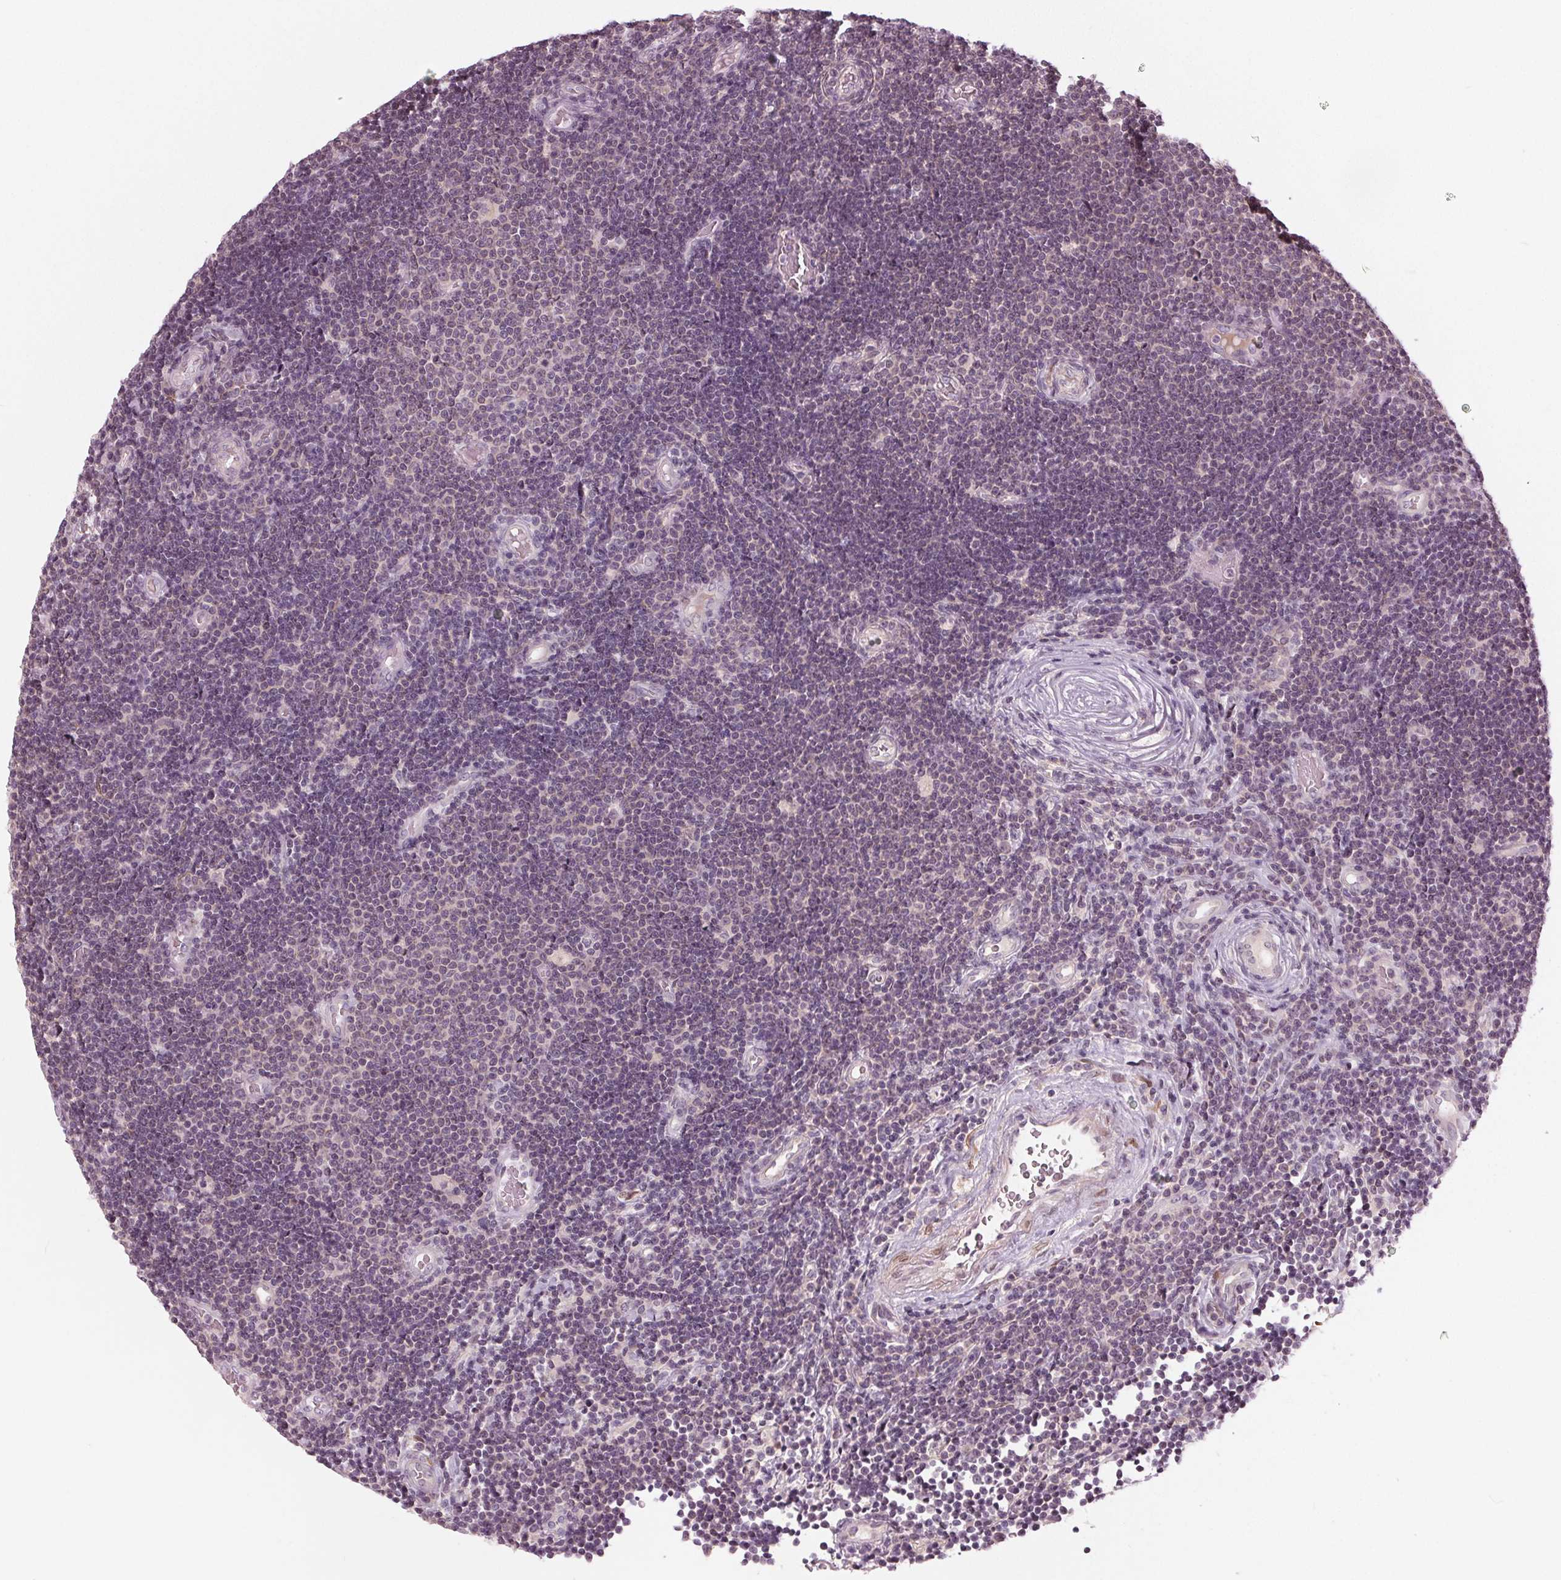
{"staining": {"intensity": "negative", "quantity": "none", "location": "none"}, "tissue": "lymphoma", "cell_type": "Tumor cells", "image_type": "cancer", "snomed": [{"axis": "morphology", "description": "Malignant lymphoma, non-Hodgkin's type, Low grade"}, {"axis": "topography", "description": "Brain"}], "caption": "A histopathology image of human low-grade malignant lymphoma, non-Hodgkin's type is negative for staining in tumor cells.", "gene": "ZNF605", "patient": {"sex": "female", "age": 66}}